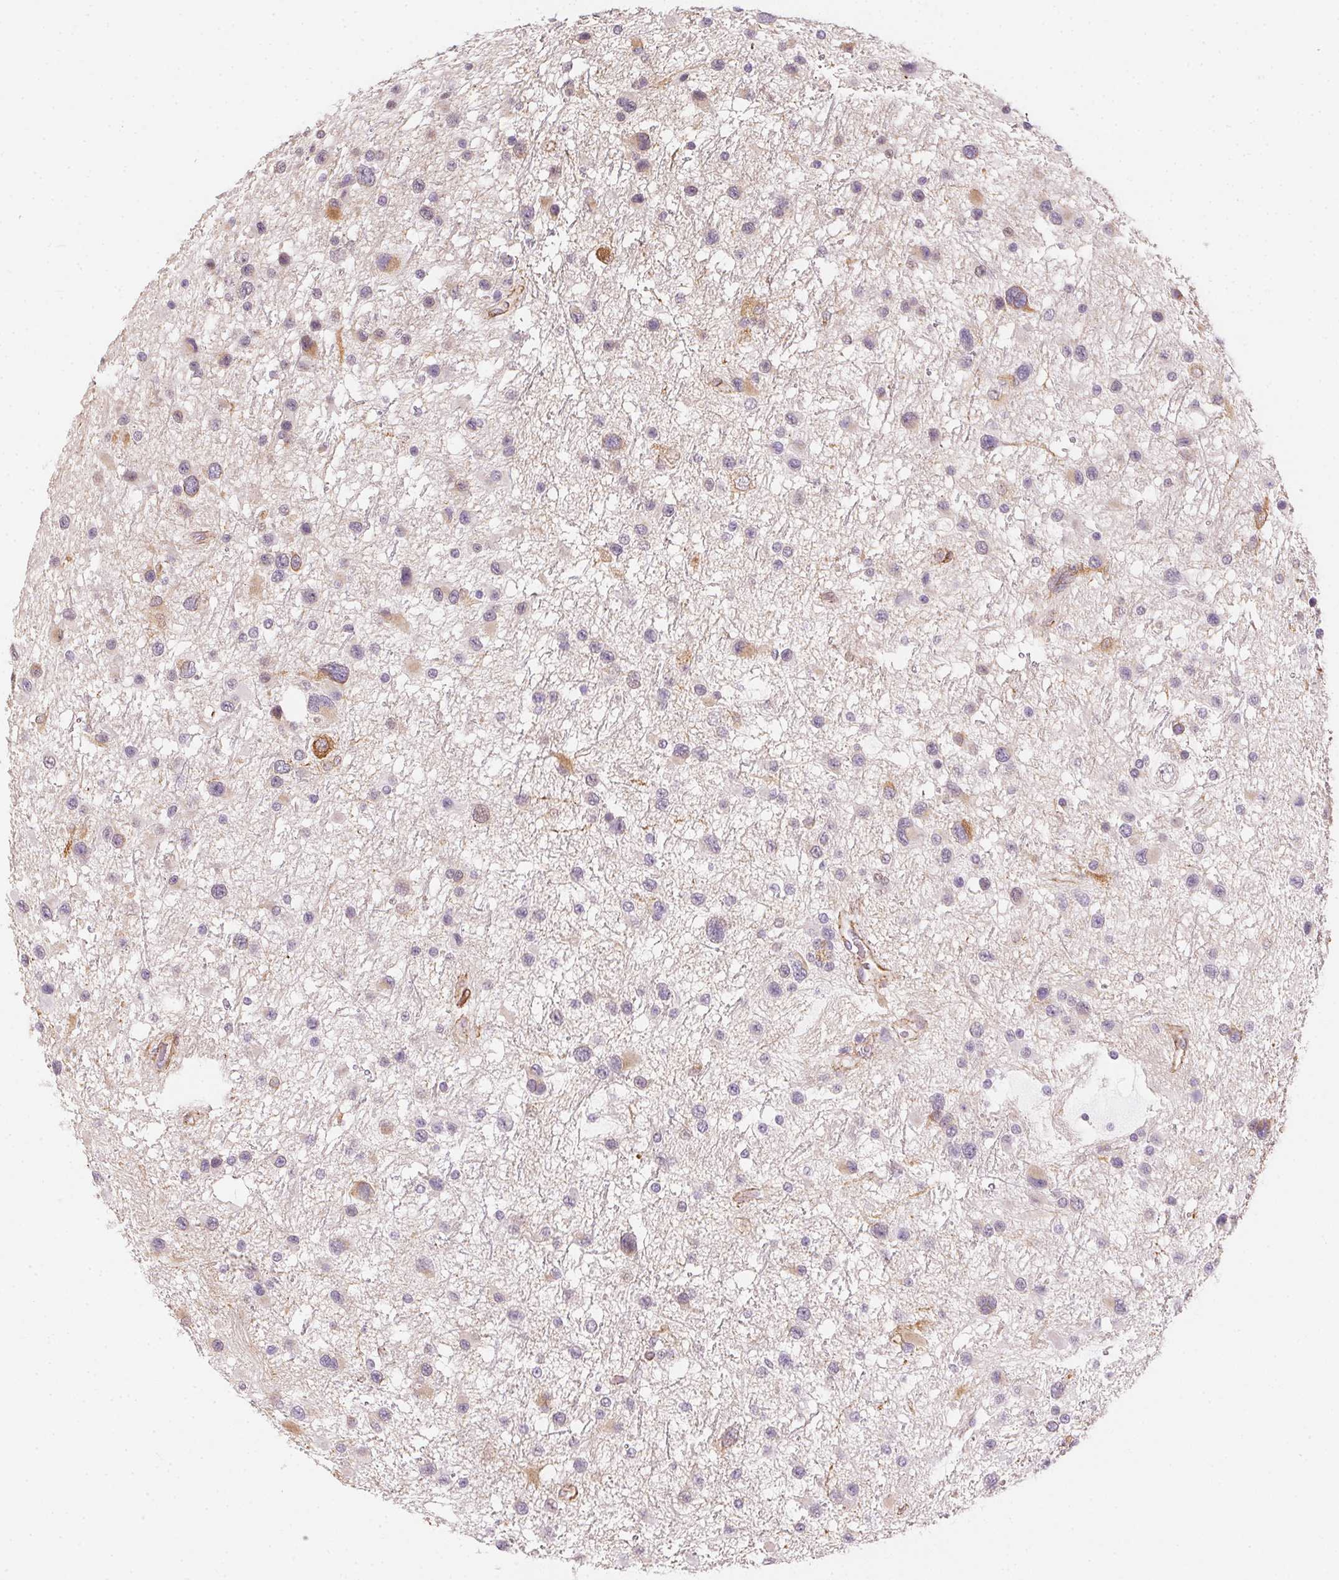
{"staining": {"intensity": "moderate", "quantity": "<25%", "location": "cytoplasmic/membranous"}, "tissue": "glioma", "cell_type": "Tumor cells", "image_type": "cancer", "snomed": [{"axis": "morphology", "description": "Glioma, malignant, Low grade"}, {"axis": "topography", "description": "Brain"}], "caption": "IHC of human malignant low-grade glioma shows low levels of moderate cytoplasmic/membranous staining in about <25% of tumor cells.", "gene": "RSBN1", "patient": {"sex": "female", "age": 32}}